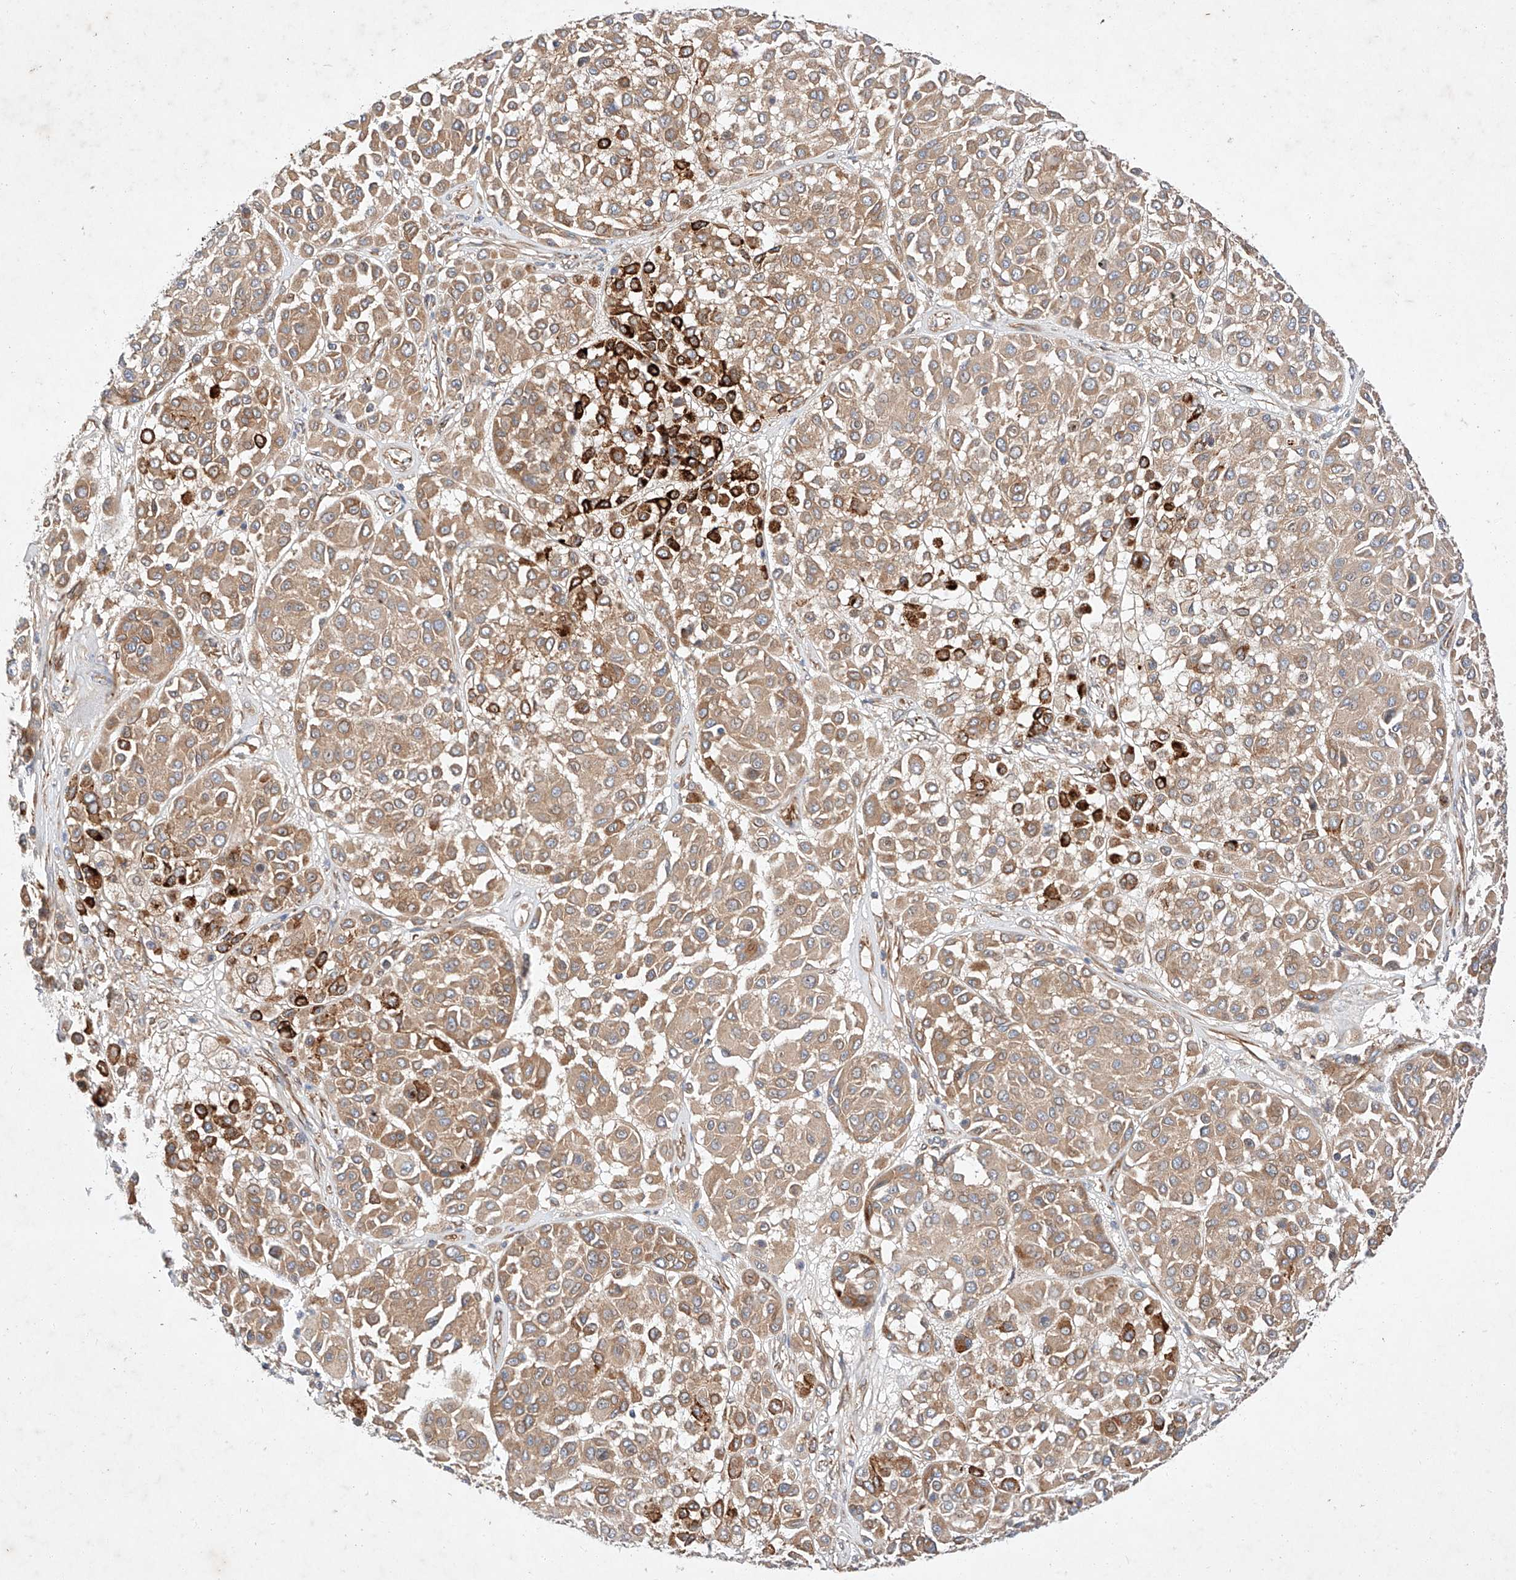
{"staining": {"intensity": "moderate", "quantity": ">75%", "location": "cytoplasmic/membranous"}, "tissue": "melanoma", "cell_type": "Tumor cells", "image_type": "cancer", "snomed": [{"axis": "morphology", "description": "Malignant melanoma, Metastatic site"}, {"axis": "topography", "description": "Soft tissue"}], "caption": "There is medium levels of moderate cytoplasmic/membranous expression in tumor cells of malignant melanoma (metastatic site), as demonstrated by immunohistochemical staining (brown color).", "gene": "RAB23", "patient": {"sex": "male", "age": 41}}